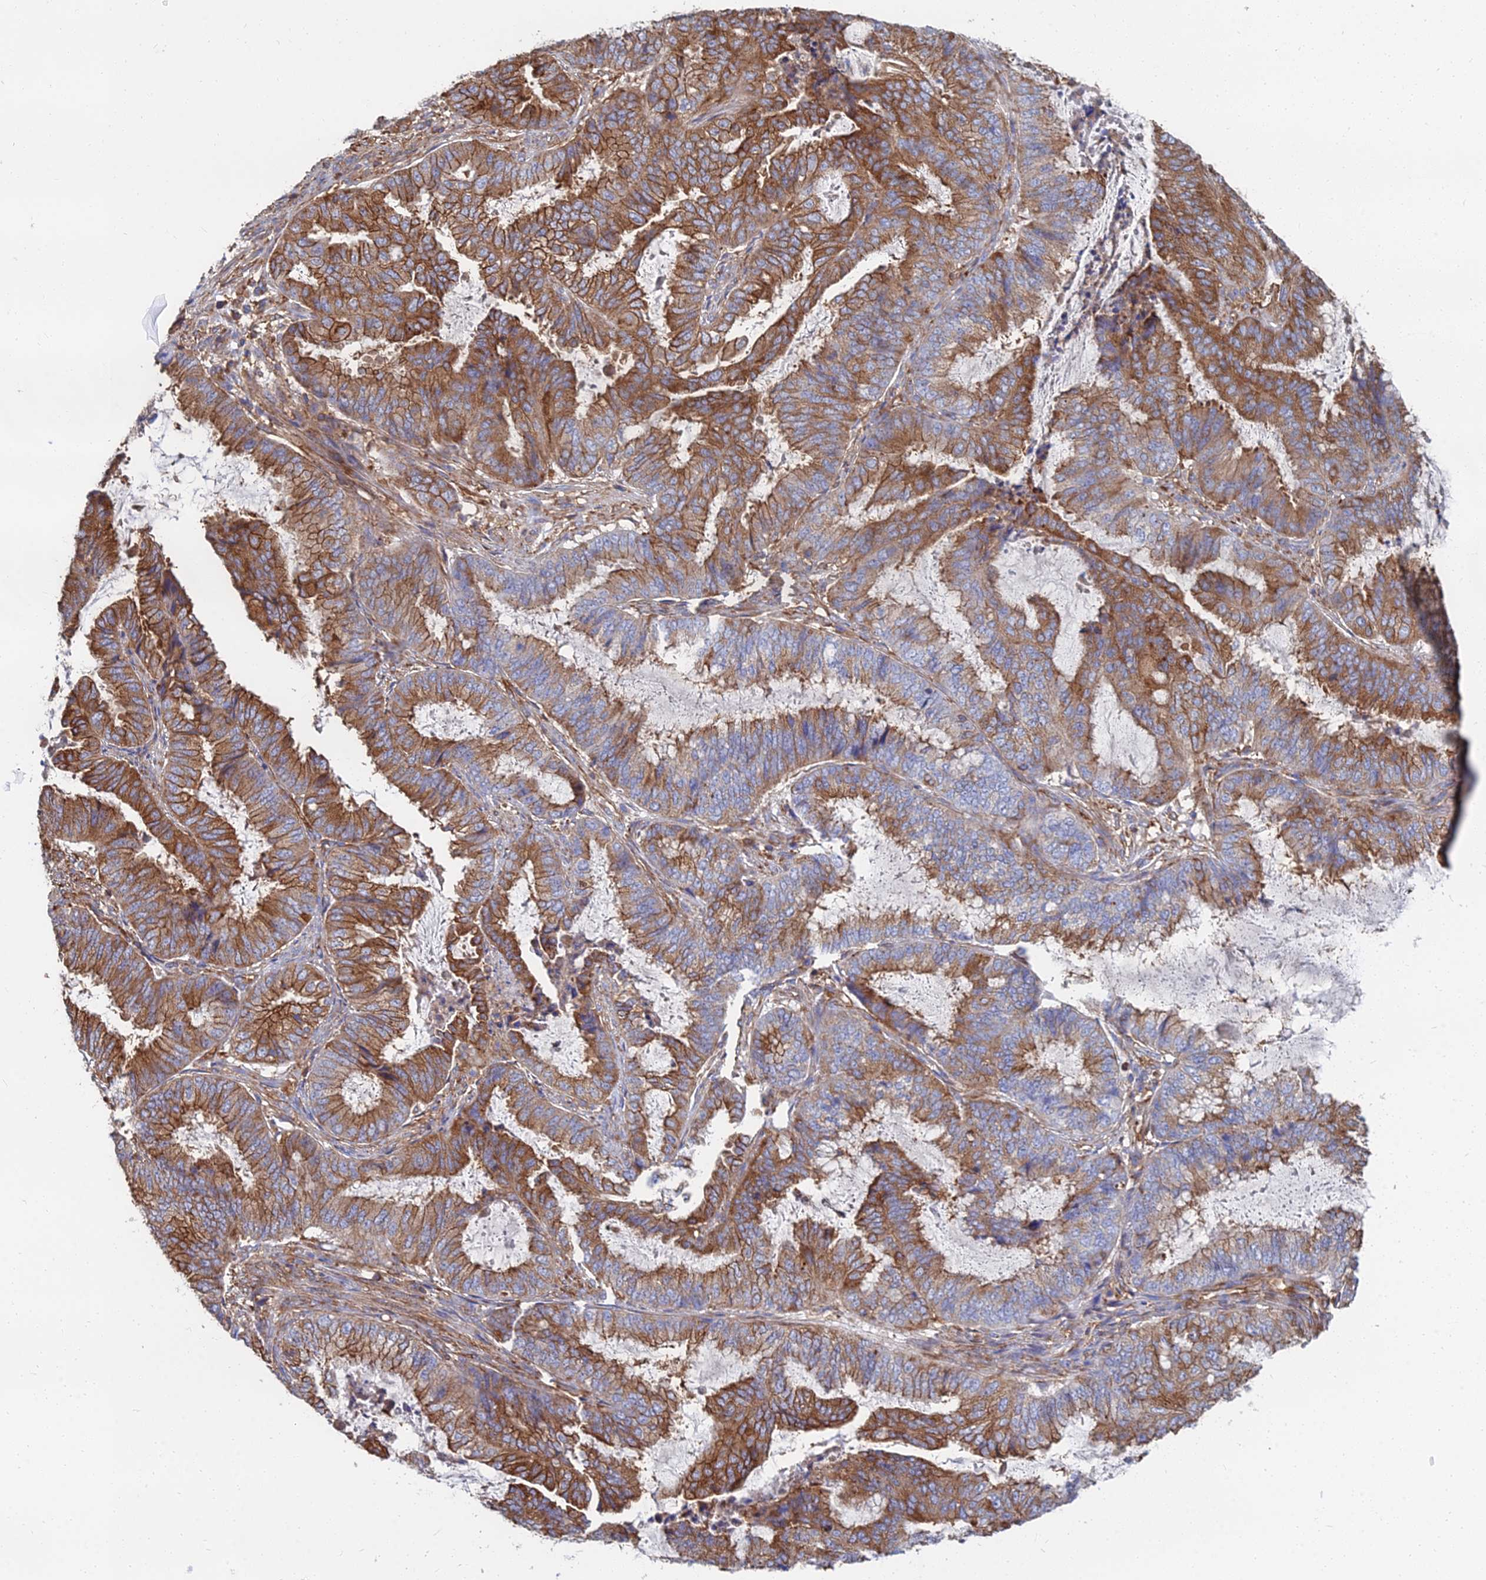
{"staining": {"intensity": "moderate", "quantity": ">75%", "location": "cytoplasmic/membranous"}, "tissue": "endometrial cancer", "cell_type": "Tumor cells", "image_type": "cancer", "snomed": [{"axis": "morphology", "description": "Adenocarcinoma, NOS"}, {"axis": "topography", "description": "Endometrium"}], "caption": "Moderate cytoplasmic/membranous protein expression is seen in about >75% of tumor cells in endometrial cancer.", "gene": "GPR42", "patient": {"sex": "female", "age": 51}}